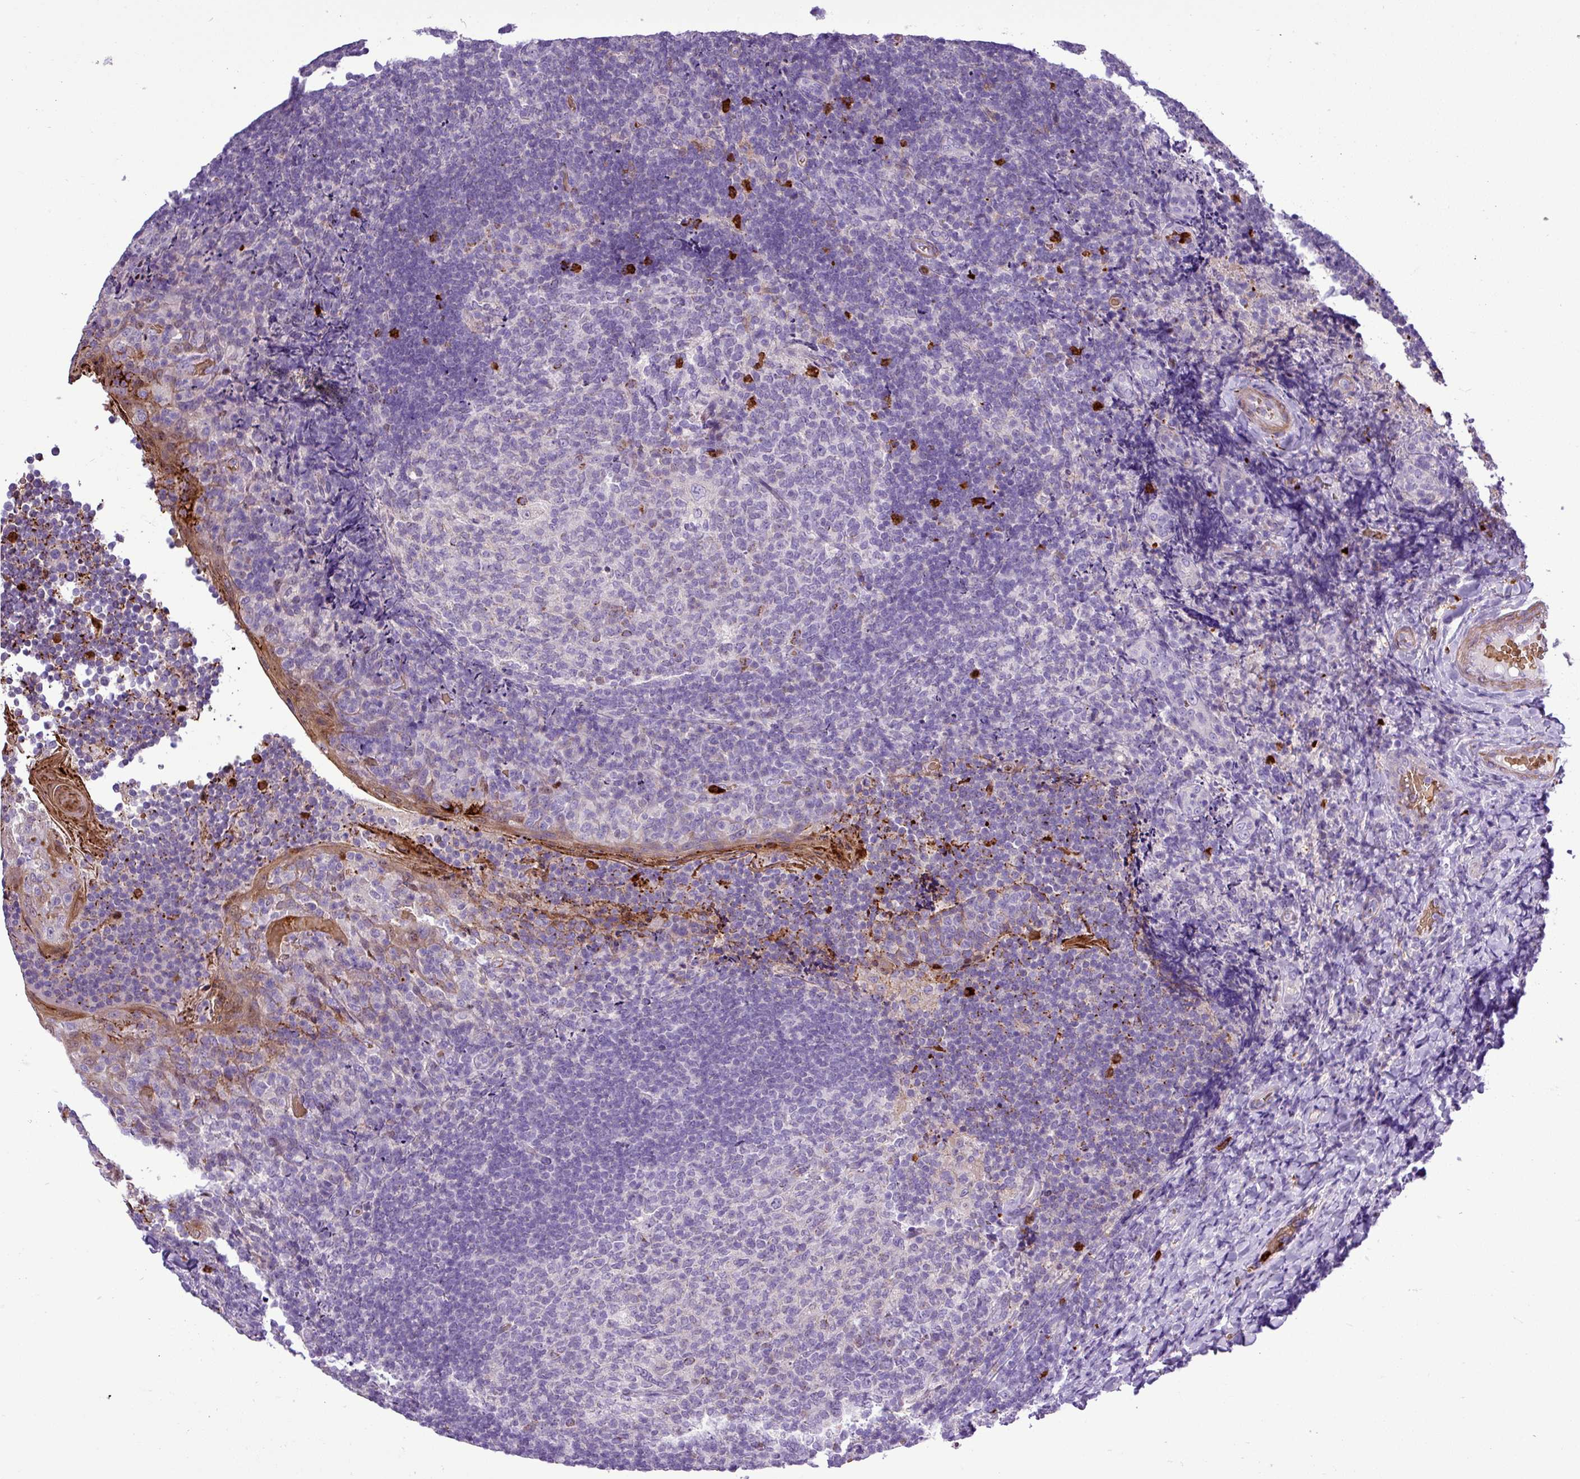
{"staining": {"intensity": "strong", "quantity": "<25%", "location": "cytoplasmic/membranous"}, "tissue": "tonsil", "cell_type": "Germinal center cells", "image_type": "normal", "snomed": [{"axis": "morphology", "description": "Normal tissue, NOS"}, {"axis": "topography", "description": "Tonsil"}], "caption": "Protein analysis of unremarkable tonsil reveals strong cytoplasmic/membranous staining in about <25% of germinal center cells.", "gene": "MGAT4B", "patient": {"sex": "female", "age": 10}}